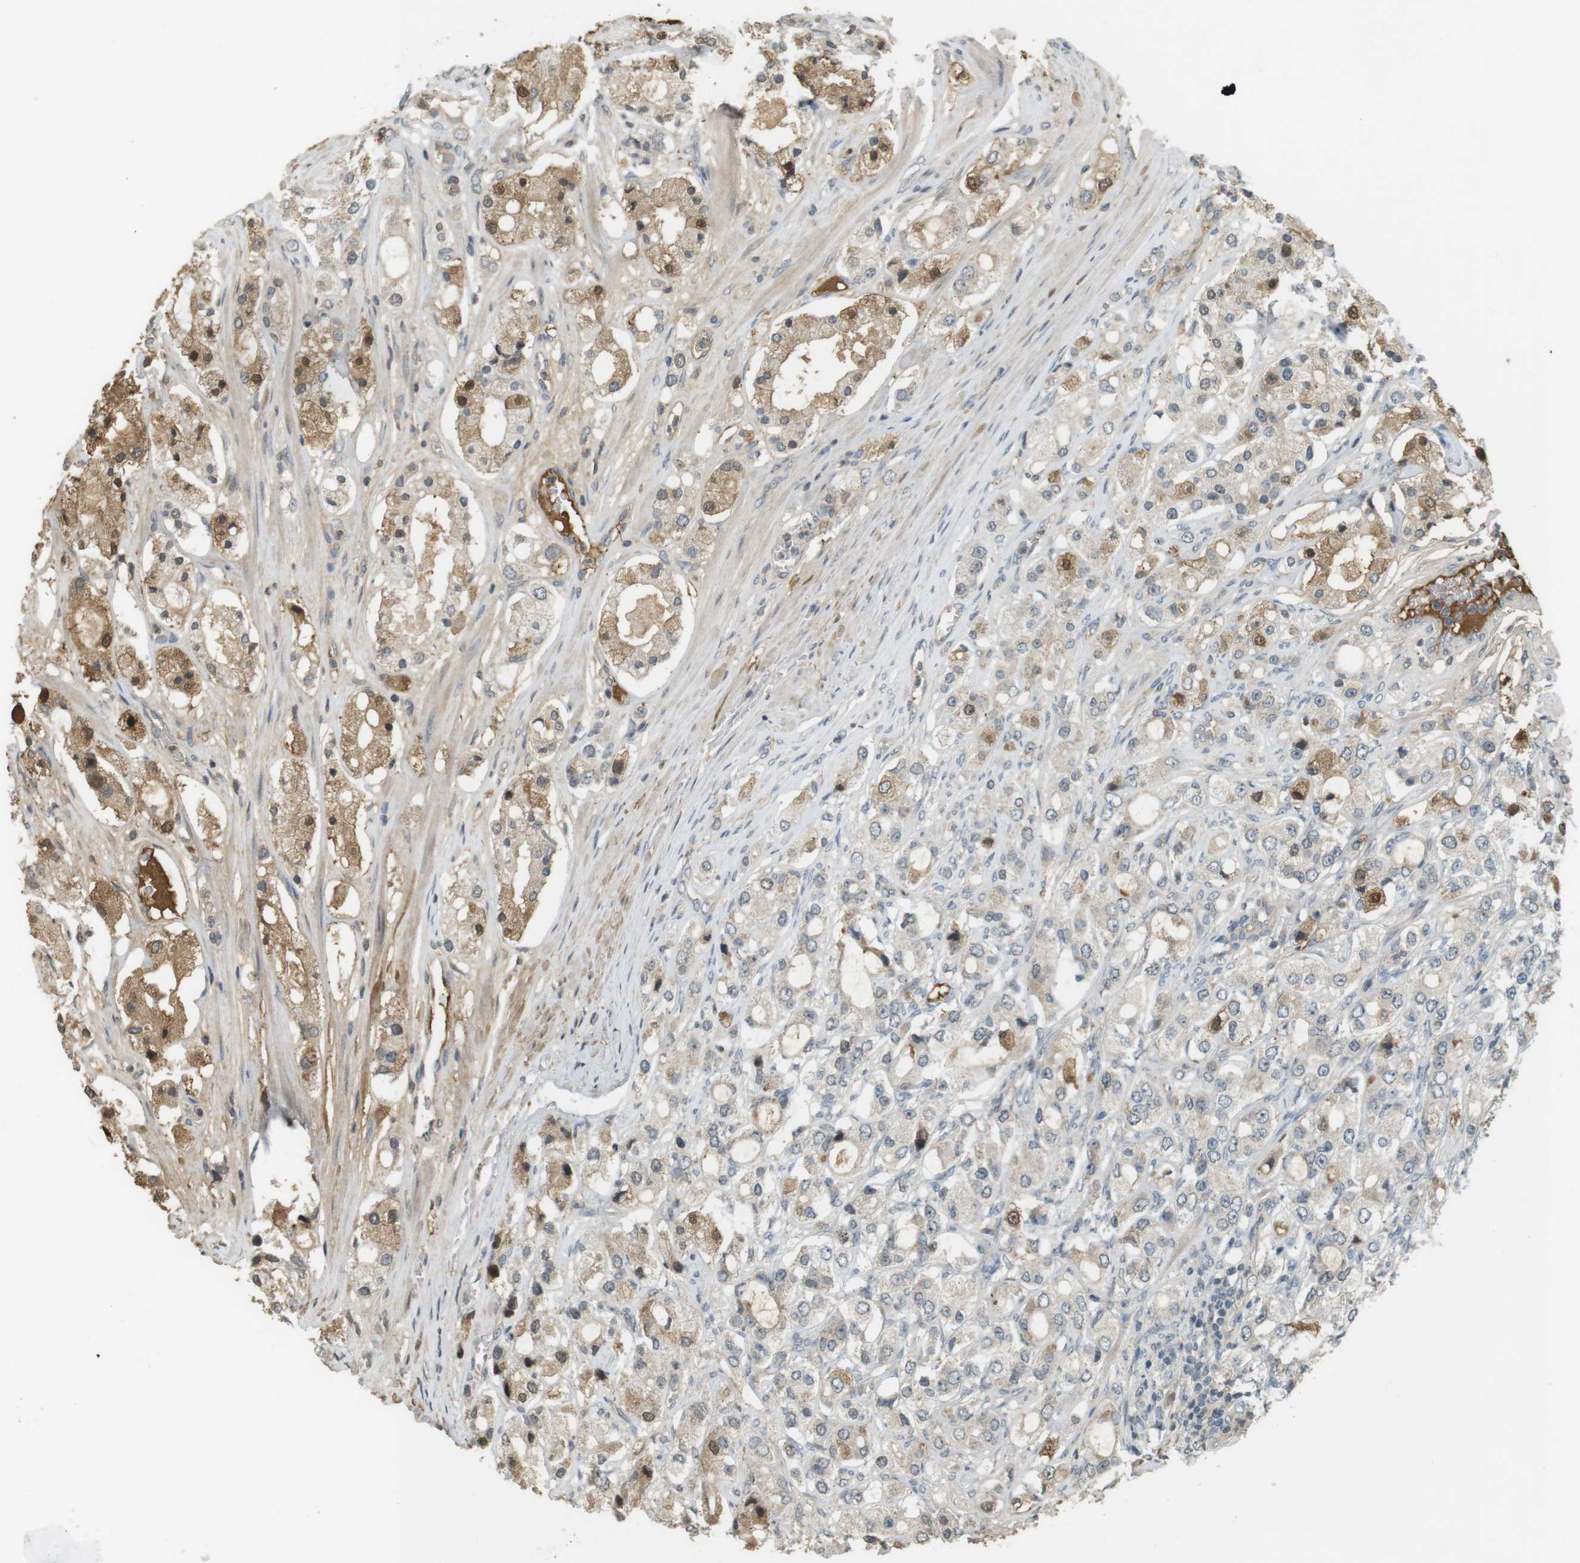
{"staining": {"intensity": "moderate", "quantity": "<25%", "location": "cytoplasmic/membranous,nuclear"}, "tissue": "prostate cancer", "cell_type": "Tumor cells", "image_type": "cancer", "snomed": [{"axis": "morphology", "description": "Adenocarcinoma, High grade"}, {"axis": "topography", "description": "Prostate"}], "caption": "Brown immunohistochemical staining in prostate cancer (high-grade adenocarcinoma) reveals moderate cytoplasmic/membranous and nuclear positivity in about <25% of tumor cells. Nuclei are stained in blue.", "gene": "SRR", "patient": {"sex": "male", "age": 65}}